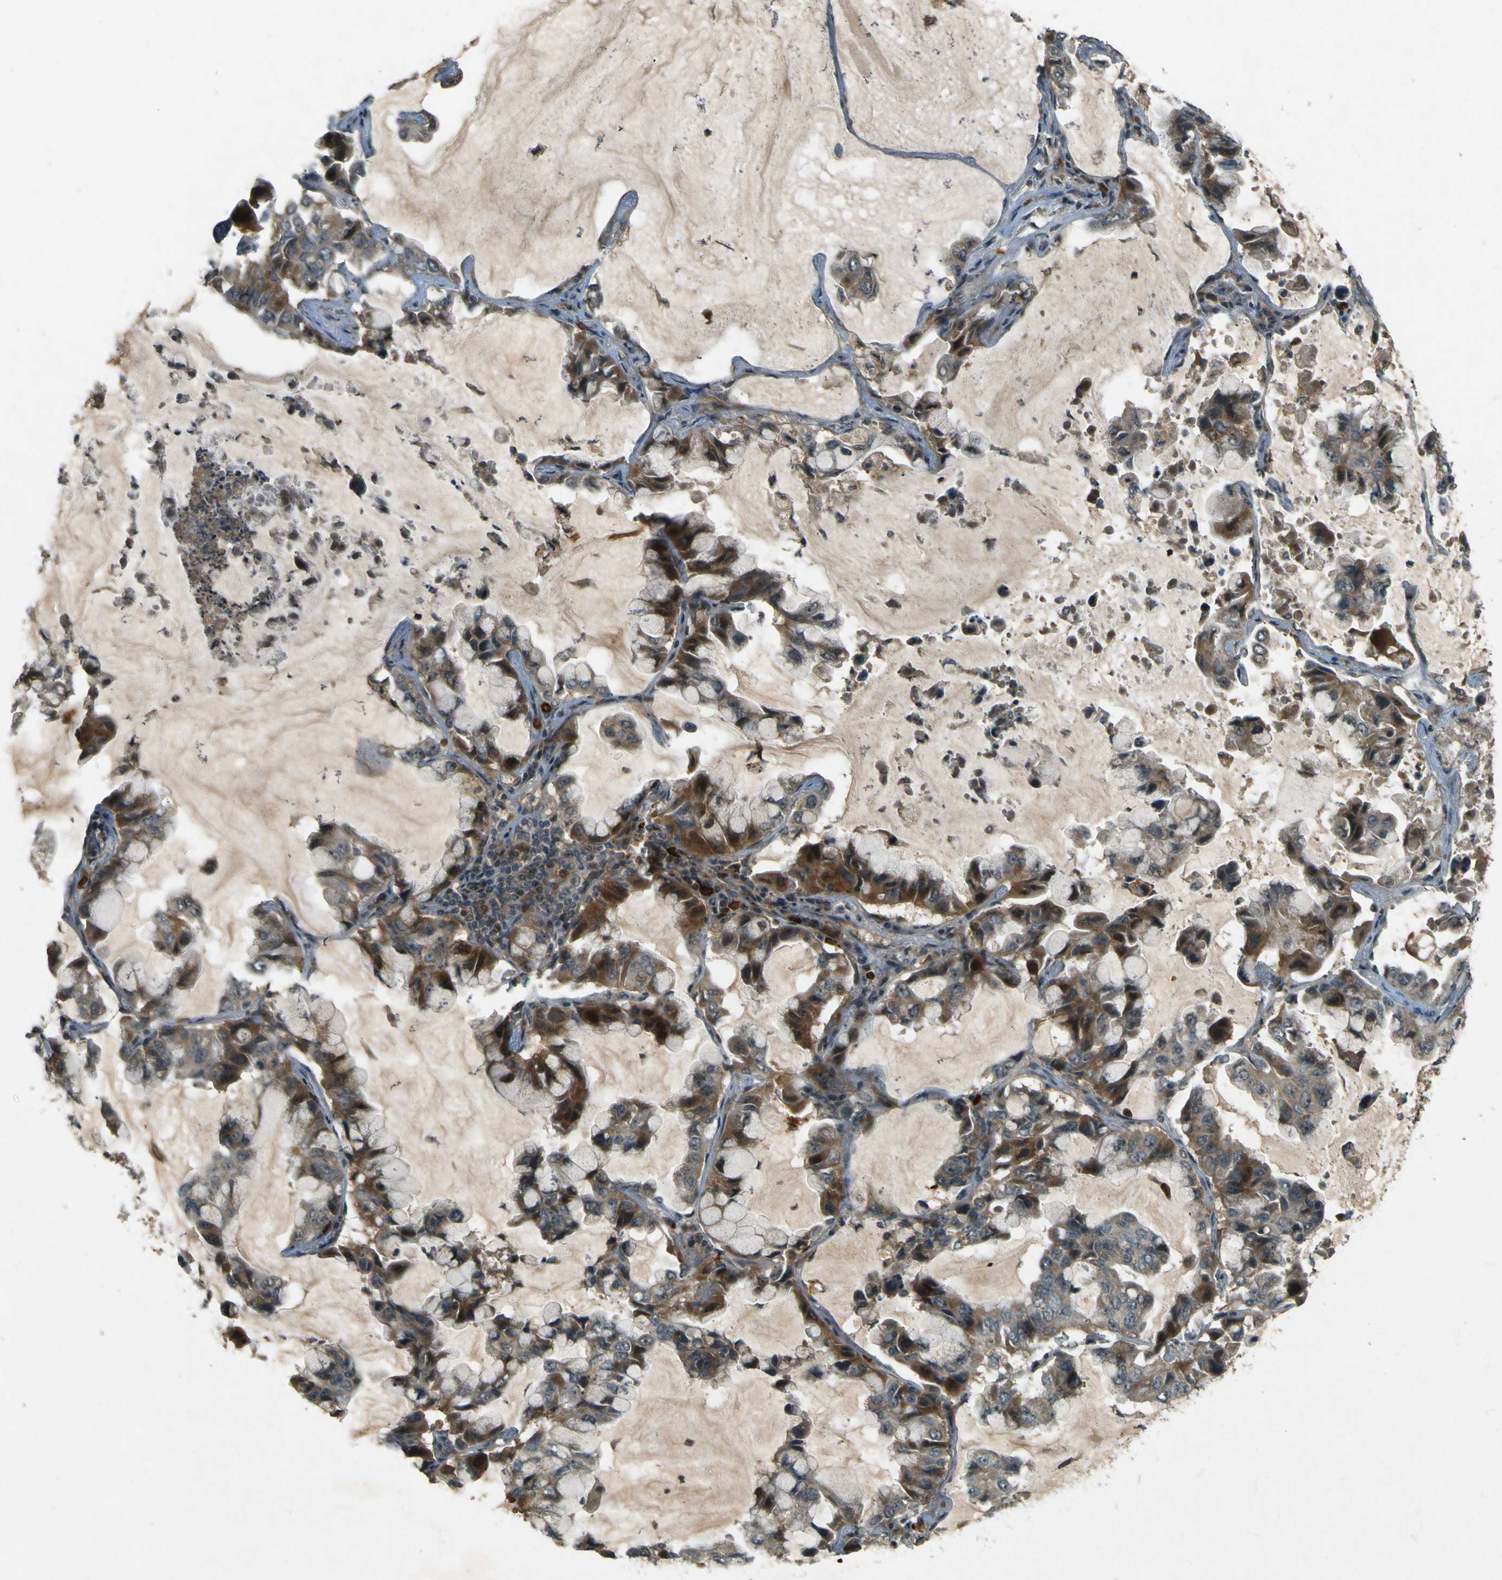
{"staining": {"intensity": "moderate", "quantity": ">75%", "location": "cytoplasmic/membranous"}, "tissue": "lung cancer", "cell_type": "Tumor cells", "image_type": "cancer", "snomed": [{"axis": "morphology", "description": "Adenocarcinoma, NOS"}, {"axis": "topography", "description": "Lung"}], "caption": "Lung cancer was stained to show a protein in brown. There is medium levels of moderate cytoplasmic/membranous expression in approximately >75% of tumor cells. The staining was performed using DAB (3,3'-diaminobenzidine) to visualize the protein expression in brown, while the nuclei were stained in blue with hematoxylin (Magnification: 20x).", "gene": "MPDZ", "patient": {"sex": "male", "age": 64}}